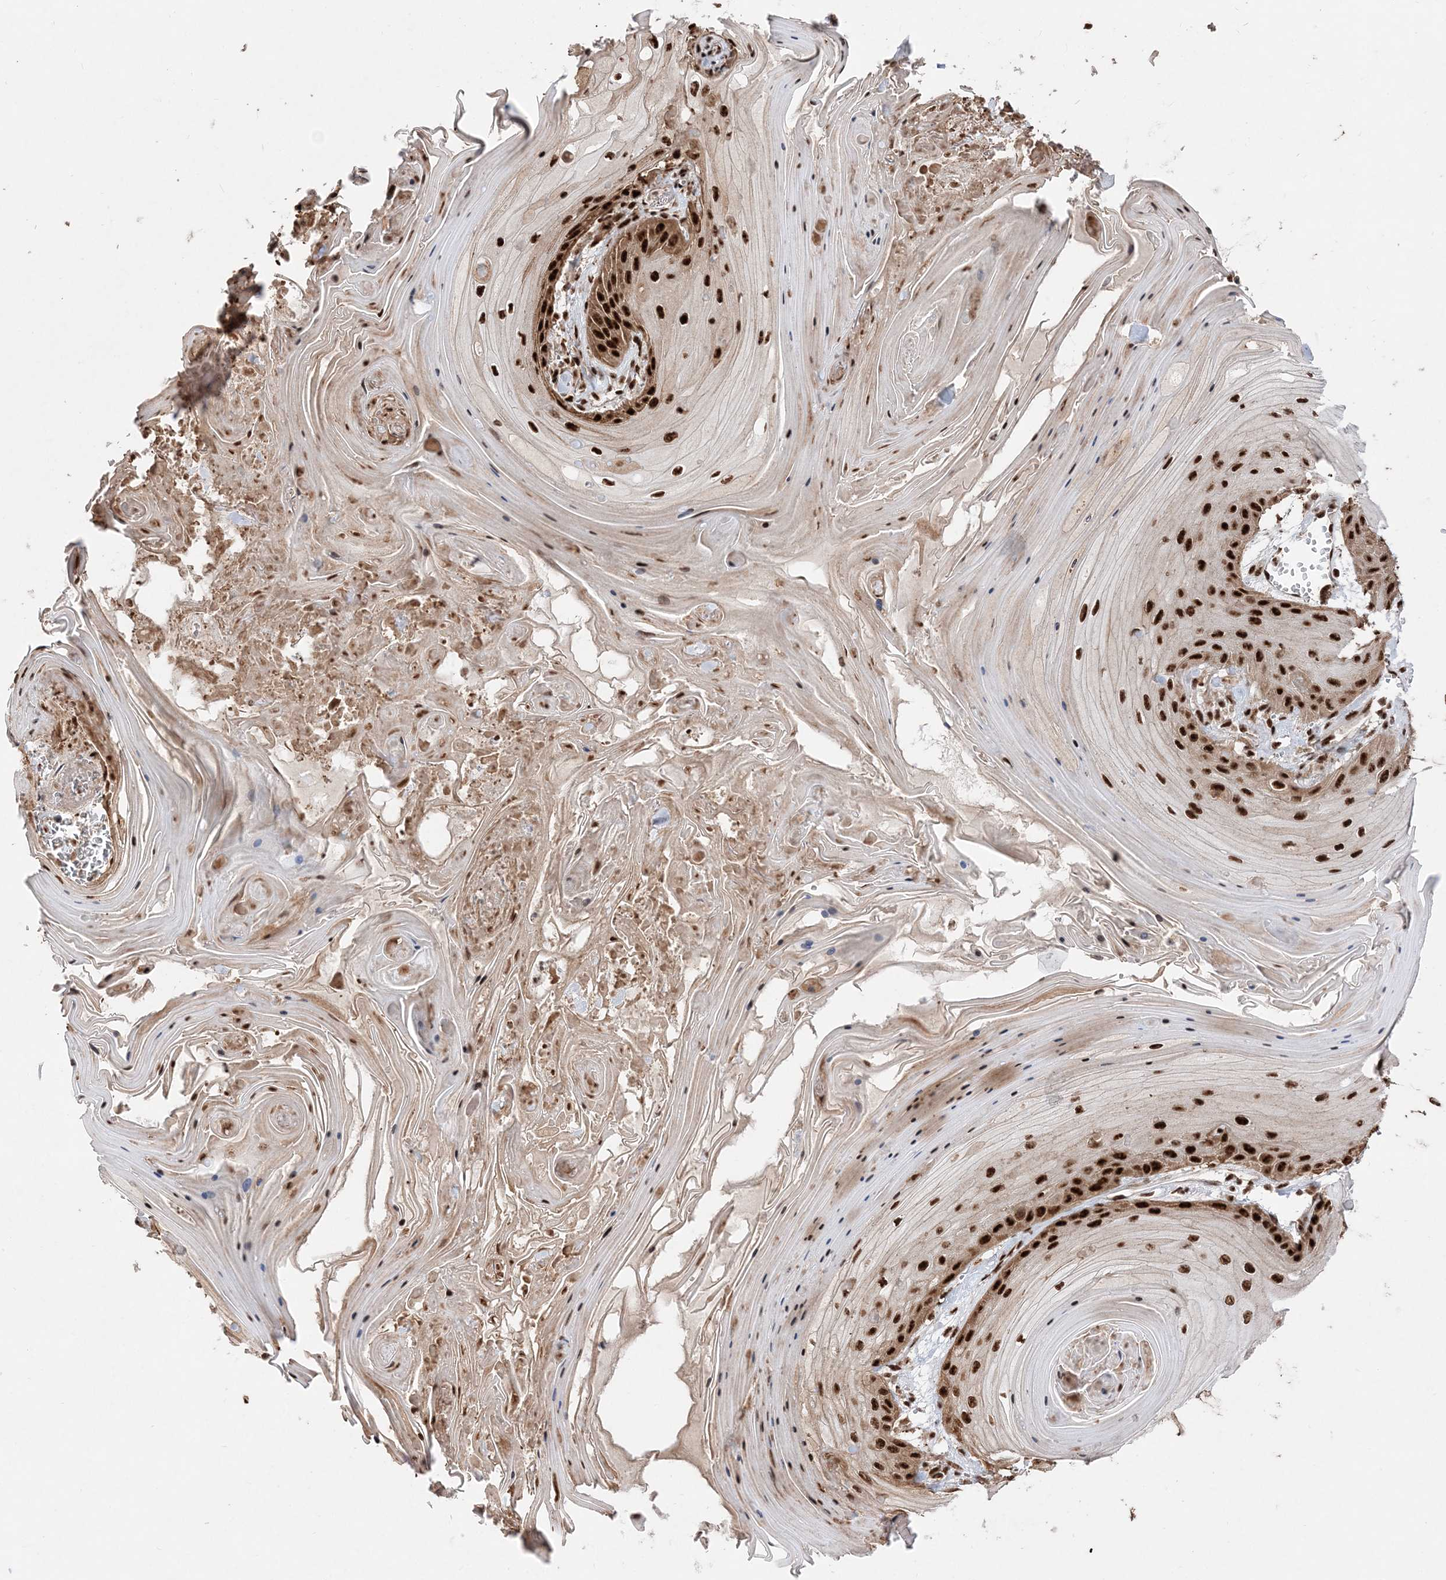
{"staining": {"intensity": "strong", "quantity": ">75%", "location": "nuclear"}, "tissue": "skin cancer", "cell_type": "Tumor cells", "image_type": "cancer", "snomed": [{"axis": "morphology", "description": "Squamous cell carcinoma, NOS"}, {"axis": "topography", "description": "Skin"}], "caption": "Squamous cell carcinoma (skin) was stained to show a protein in brown. There is high levels of strong nuclear staining in about >75% of tumor cells.", "gene": "RBM17", "patient": {"sex": "male", "age": 74}}